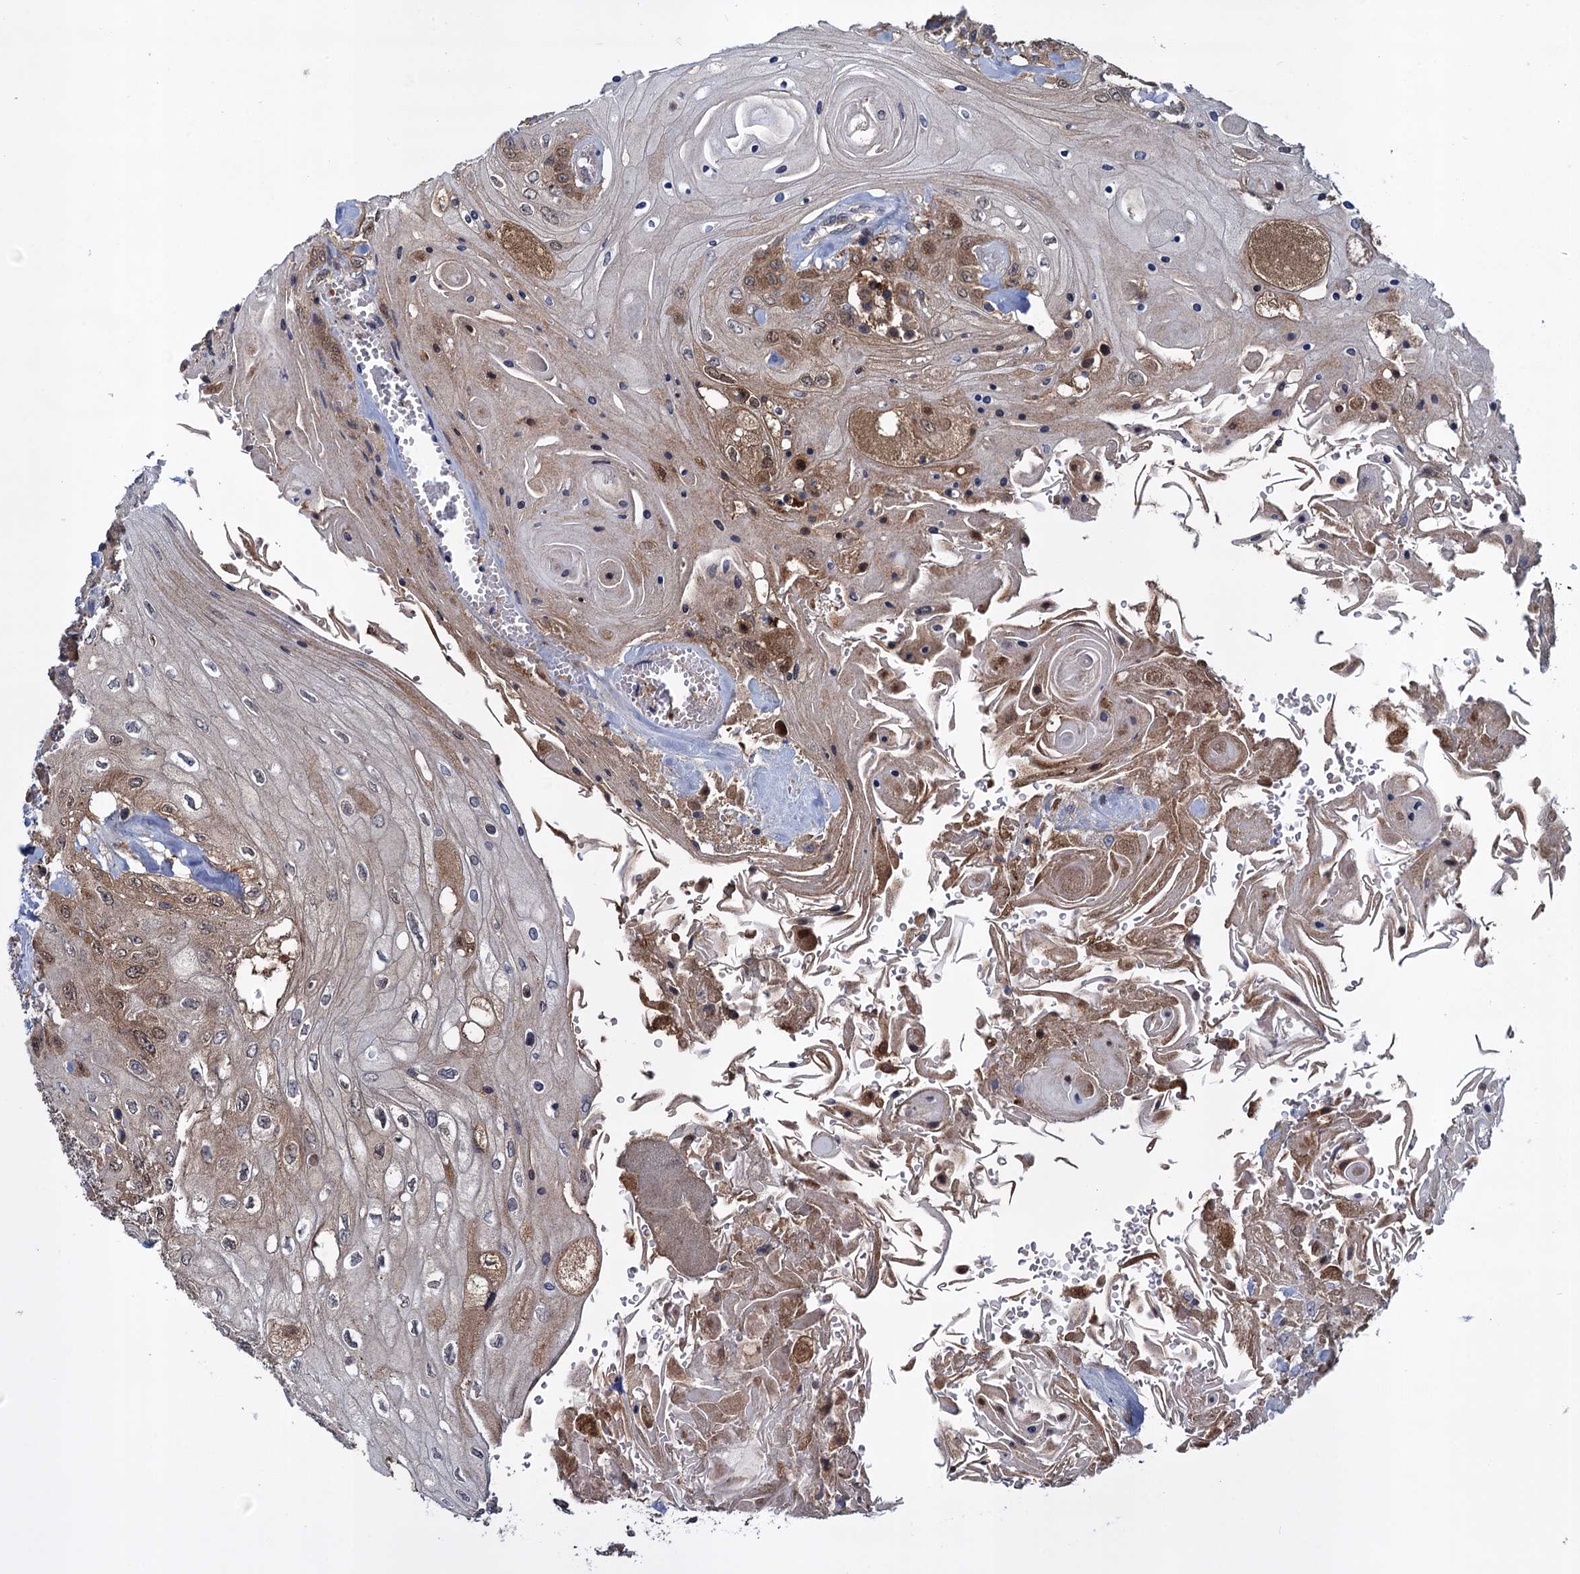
{"staining": {"intensity": "moderate", "quantity": "25%-75%", "location": "cytoplasmic/membranous"}, "tissue": "head and neck cancer", "cell_type": "Tumor cells", "image_type": "cancer", "snomed": [{"axis": "morphology", "description": "Squamous cell carcinoma, NOS"}, {"axis": "topography", "description": "Head-Neck"}], "caption": "Protein positivity by IHC shows moderate cytoplasmic/membranous staining in about 25%-75% of tumor cells in squamous cell carcinoma (head and neck).", "gene": "GLO1", "patient": {"sex": "female", "age": 43}}